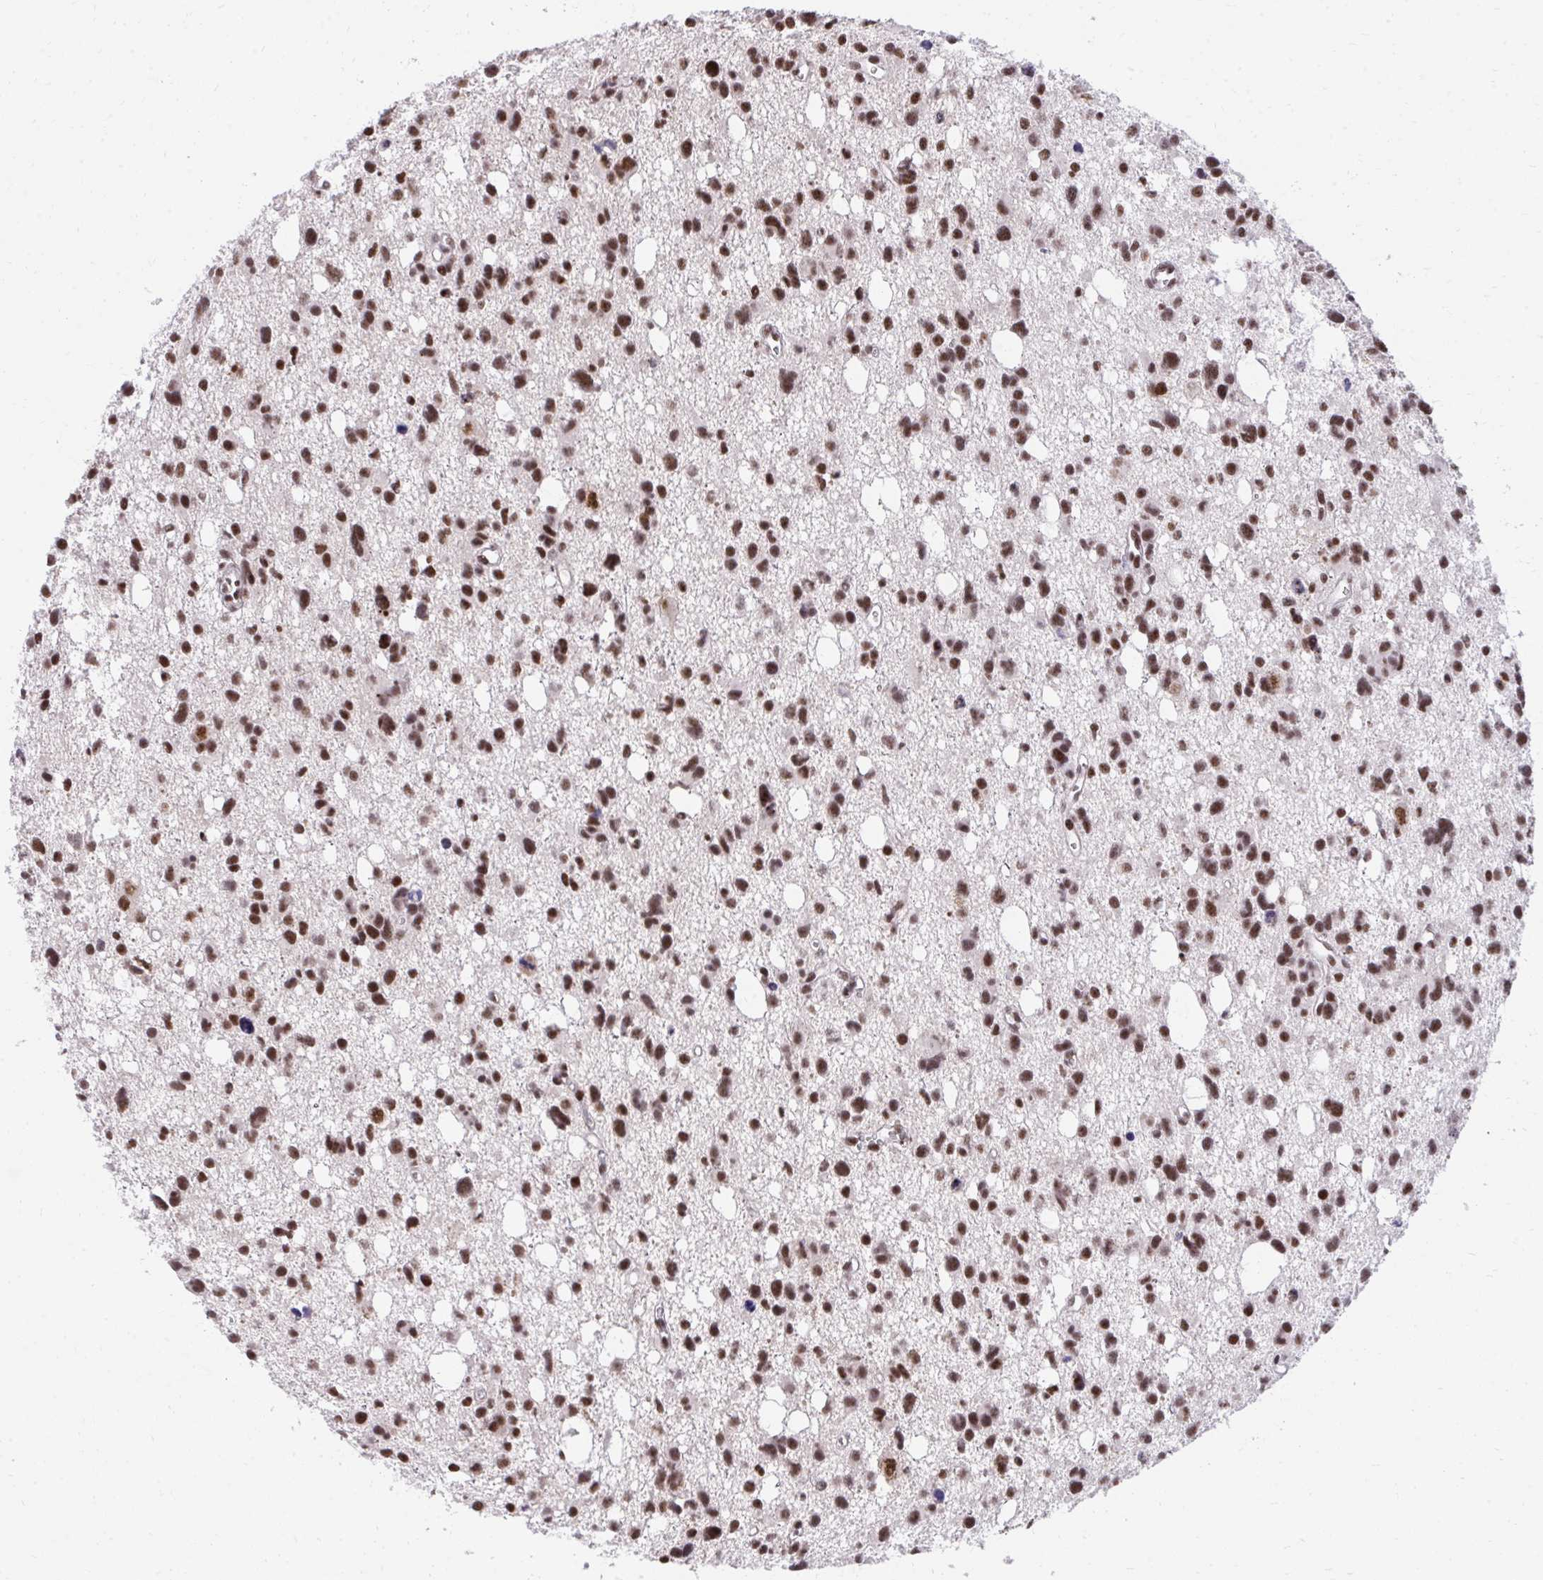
{"staining": {"intensity": "strong", "quantity": ">75%", "location": "nuclear"}, "tissue": "glioma", "cell_type": "Tumor cells", "image_type": "cancer", "snomed": [{"axis": "morphology", "description": "Glioma, malignant, High grade"}, {"axis": "topography", "description": "Brain"}], "caption": "About >75% of tumor cells in human high-grade glioma (malignant) exhibit strong nuclear protein positivity as visualized by brown immunohistochemical staining.", "gene": "SYNE4", "patient": {"sex": "male", "age": 23}}